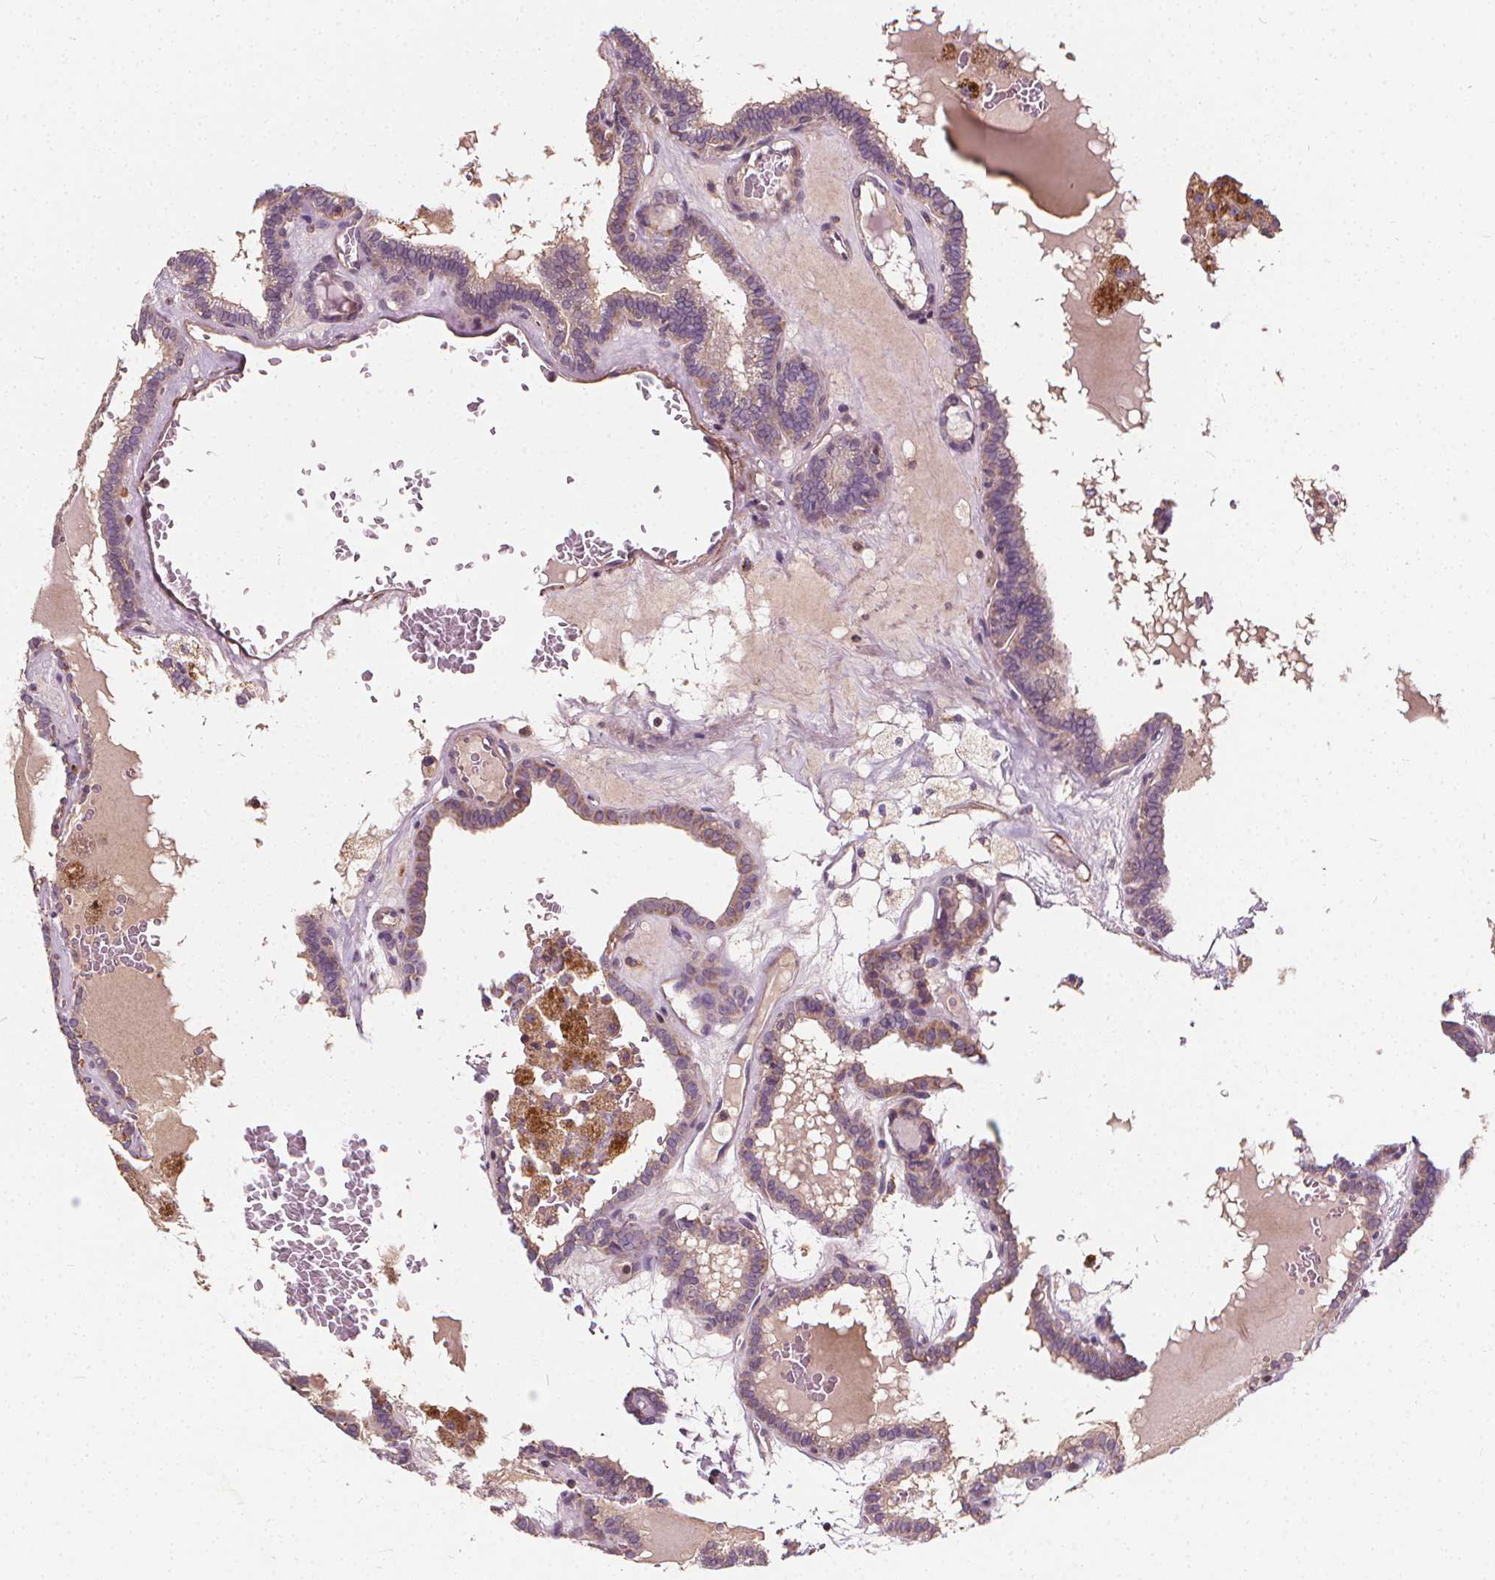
{"staining": {"intensity": "weak", "quantity": "25%-75%", "location": "cytoplasmic/membranous"}, "tissue": "thyroid cancer", "cell_type": "Tumor cells", "image_type": "cancer", "snomed": [{"axis": "morphology", "description": "Papillary adenocarcinoma, NOS"}, {"axis": "topography", "description": "Thyroid gland"}], "caption": "An immunohistochemistry histopathology image of neoplastic tissue is shown. Protein staining in brown shows weak cytoplasmic/membranous positivity in thyroid cancer (papillary adenocarcinoma) within tumor cells. (DAB IHC with brightfield microscopy, high magnification).", "gene": "ORAI2", "patient": {"sex": "female", "age": 39}}